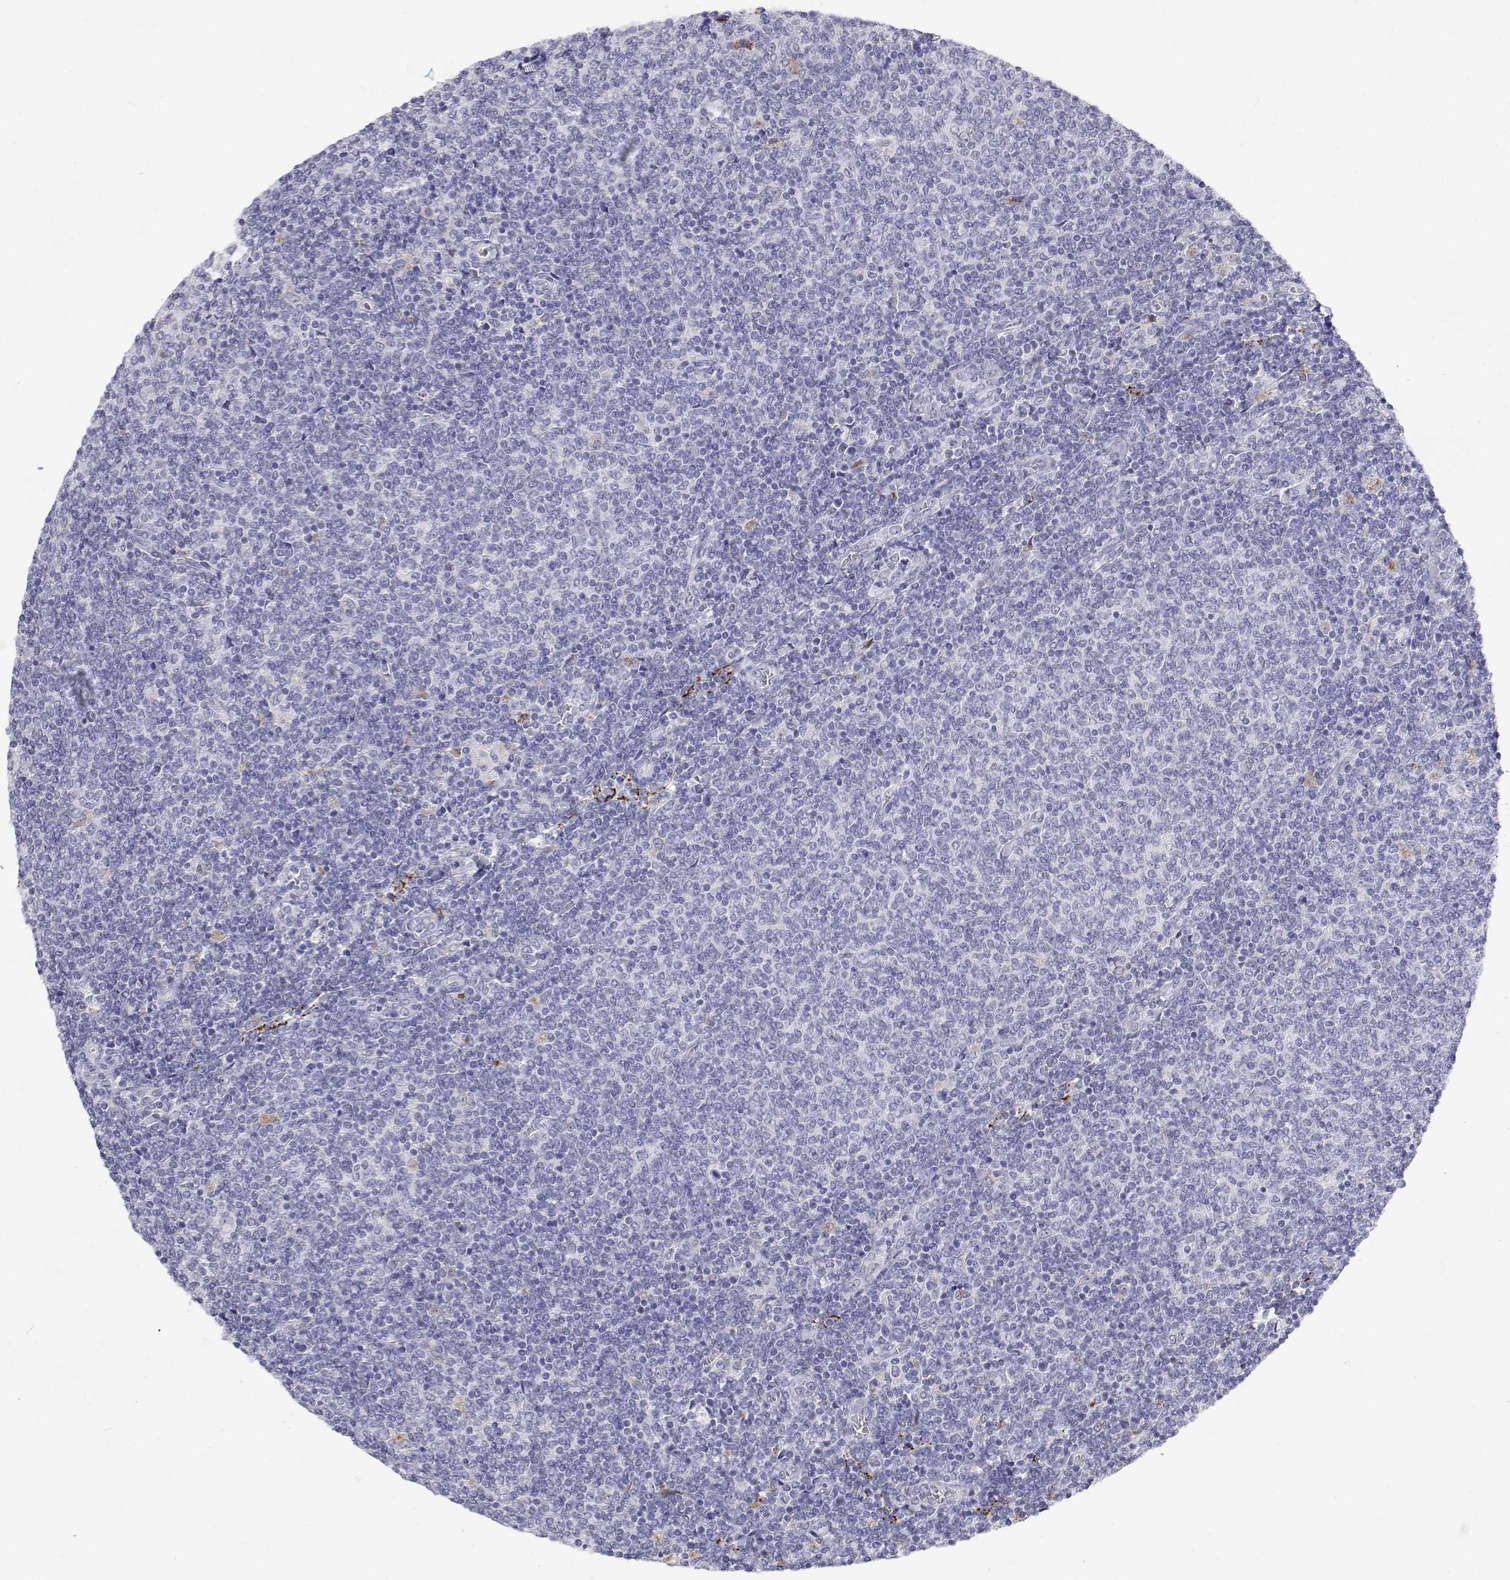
{"staining": {"intensity": "negative", "quantity": "none", "location": "none"}, "tissue": "lymphoma", "cell_type": "Tumor cells", "image_type": "cancer", "snomed": [{"axis": "morphology", "description": "Malignant lymphoma, non-Hodgkin's type, Low grade"}, {"axis": "topography", "description": "Lymph node"}], "caption": "There is no significant staining in tumor cells of lymphoma.", "gene": "NCR2", "patient": {"sex": "male", "age": 52}}